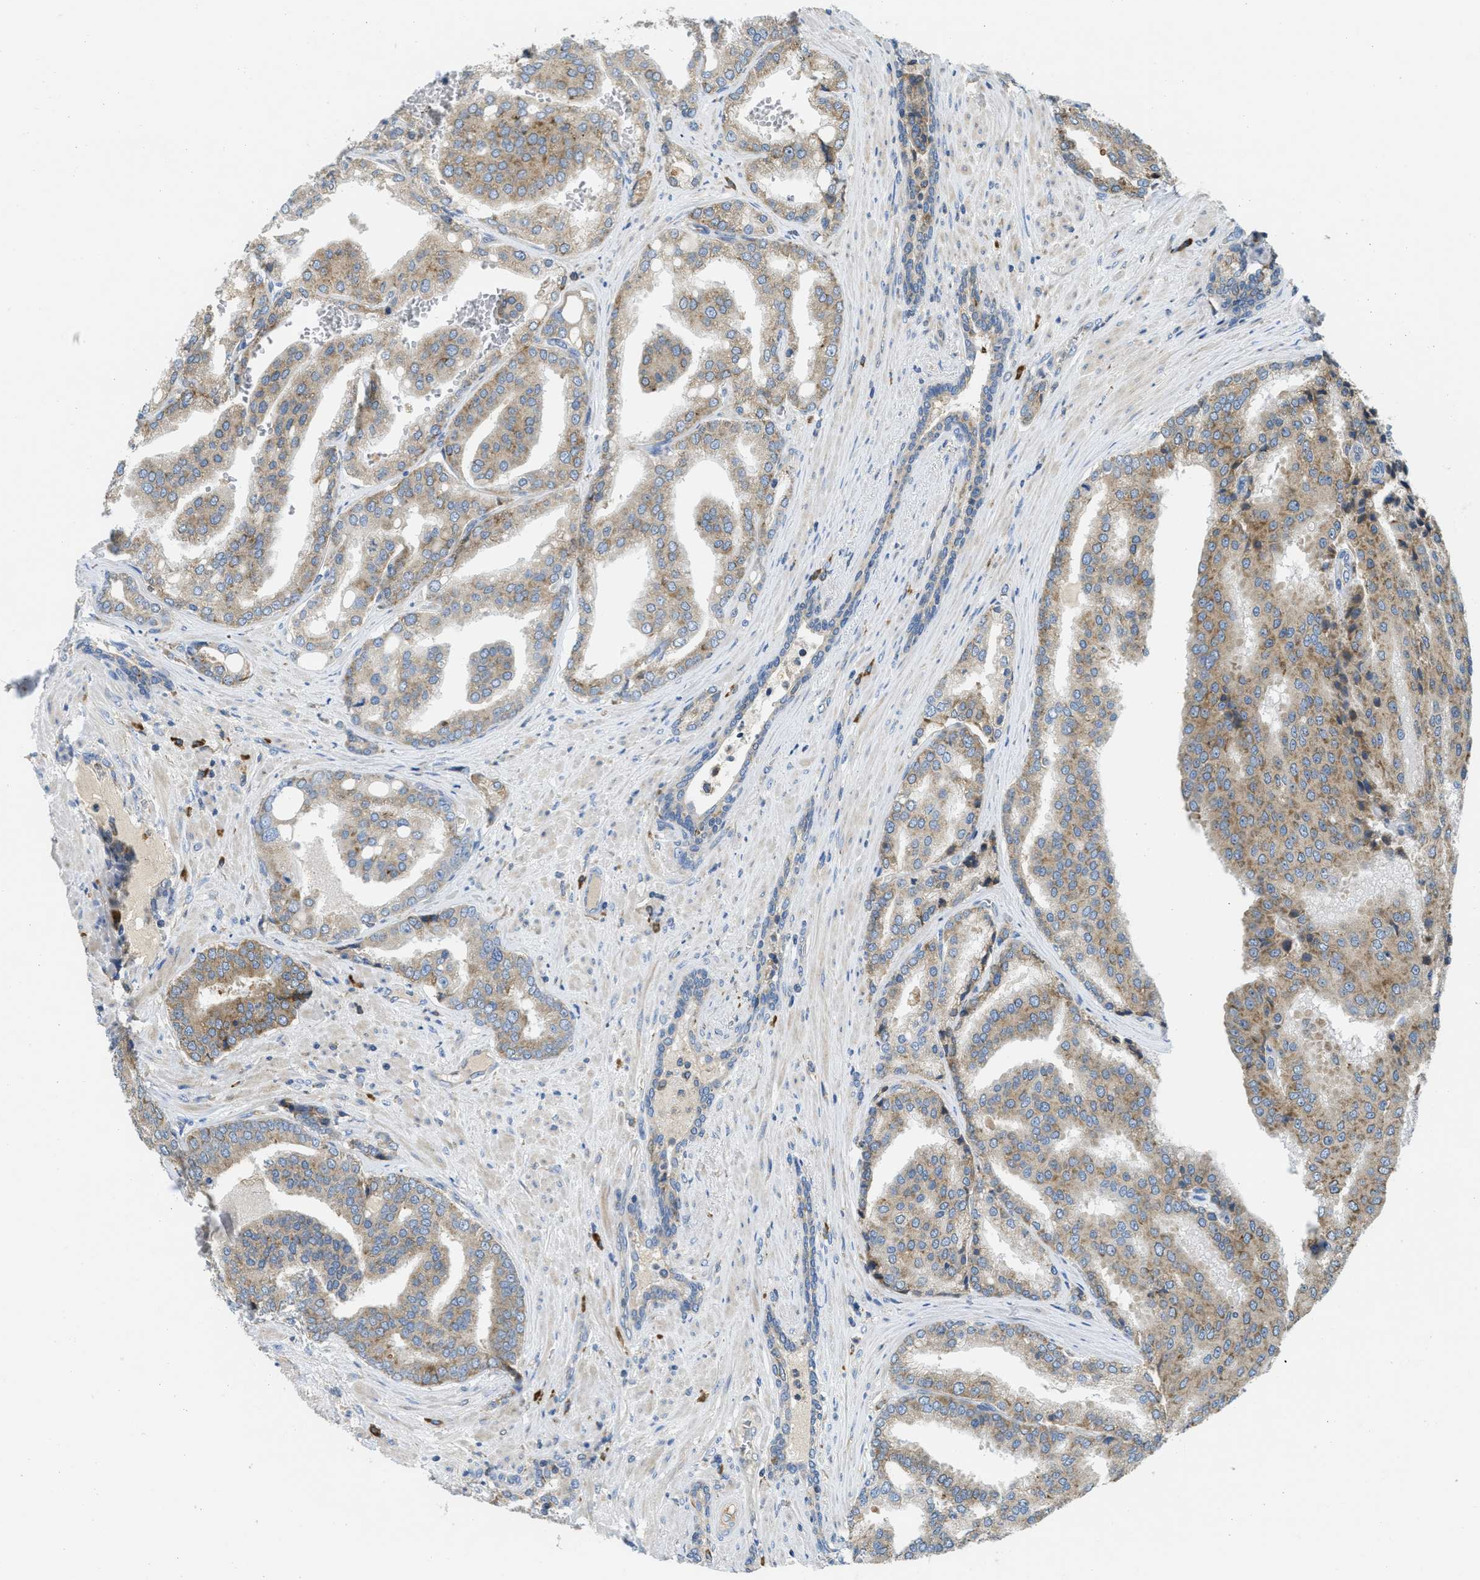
{"staining": {"intensity": "moderate", "quantity": ">75%", "location": "cytoplasmic/membranous"}, "tissue": "prostate cancer", "cell_type": "Tumor cells", "image_type": "cancer", "snomed": [{"axis": "morphology", "description": "Adenocarcinoma, High grade"}, {"axis": "topography", "description": "Prostate"}], "caption": "Protein expression analysis of prostate cancer reveals moderate cytoplasmic/membranous staining in approximately >75% of tumor cells. (DAB IHC with brightfield microscopy, high magnification).", "gene": "SSR1", "patient": {"sex": "male", "age": 50}}